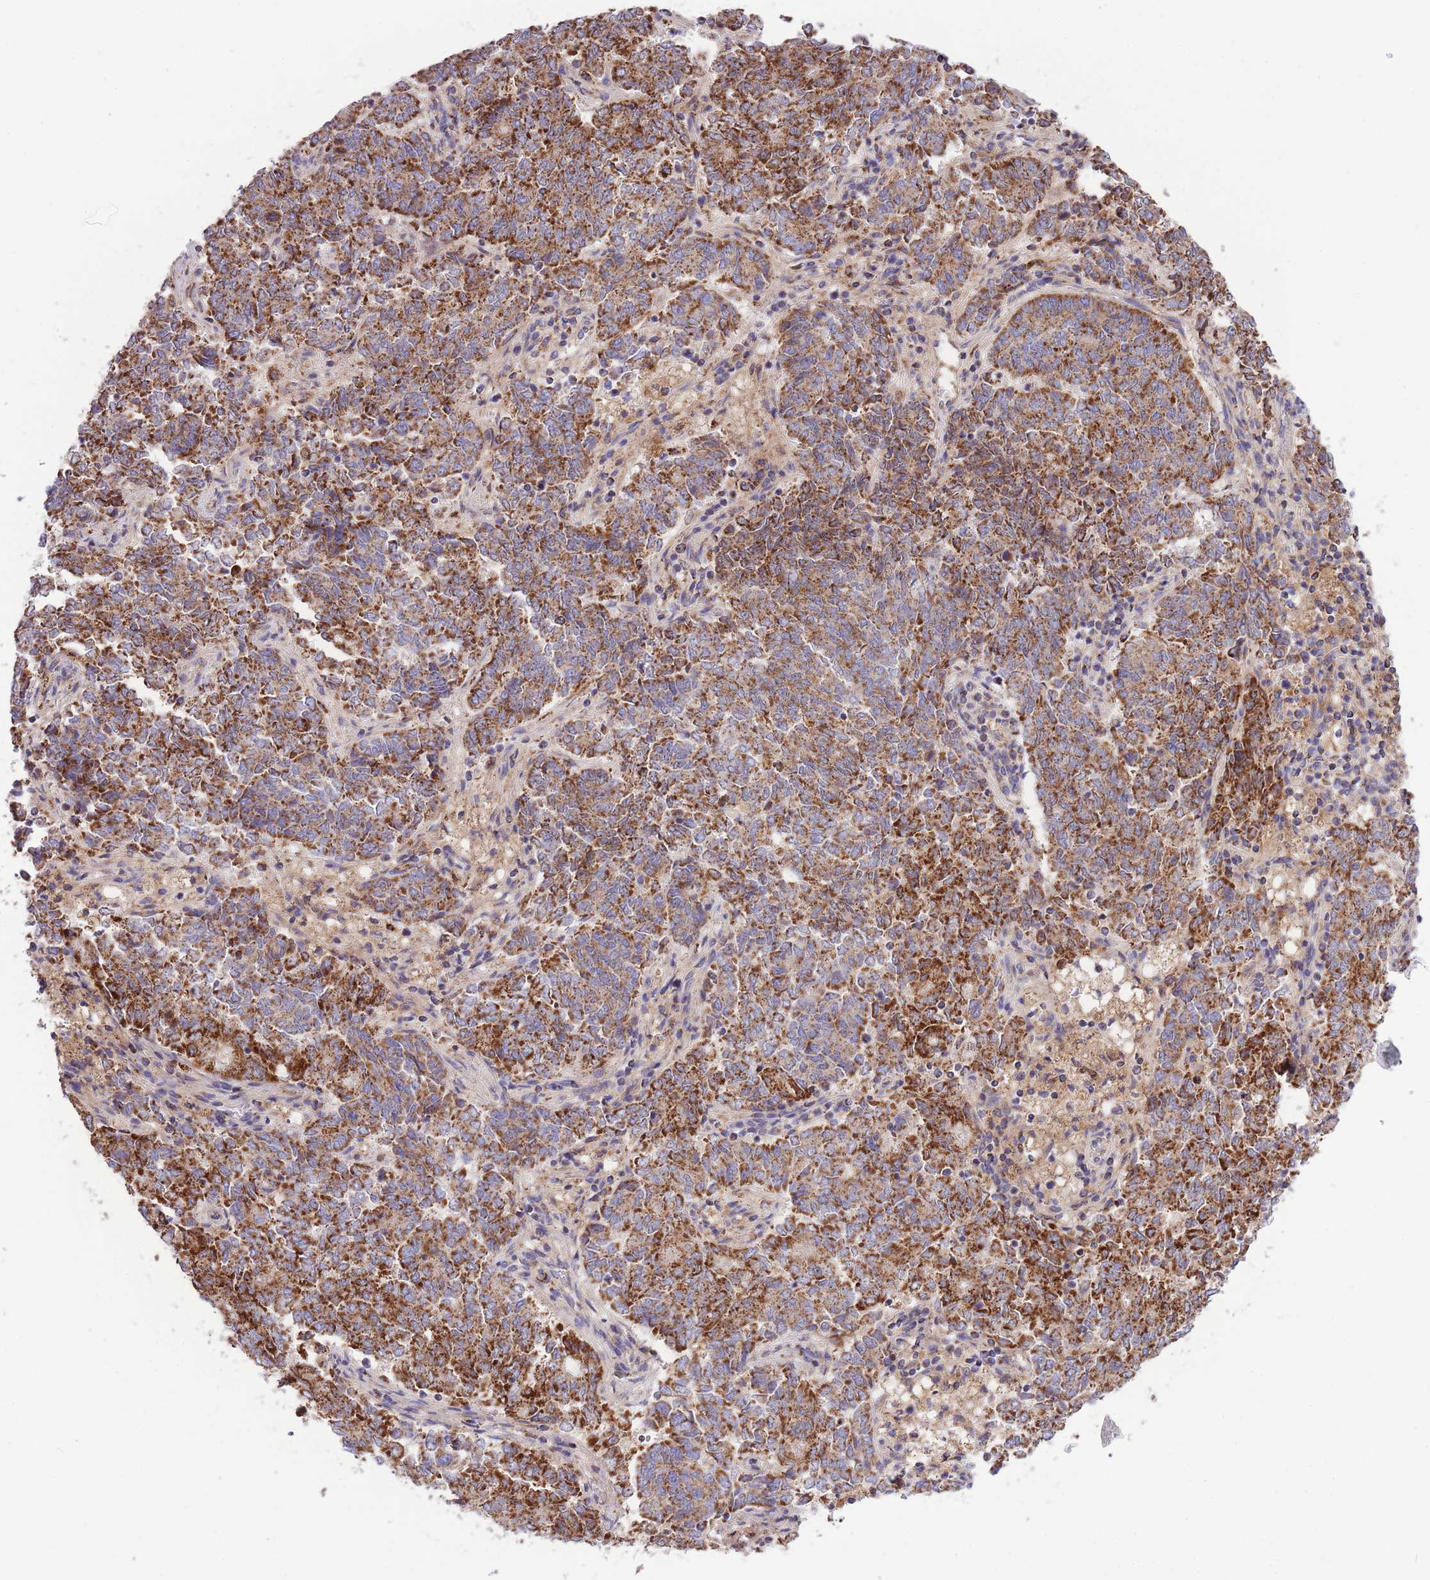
{"staining": {"intensity": "strong", "quantity": ">75%", "location": "cytoplasmic/membranous"}, "tissue": "endometrial cancer", "cell_type": "Tumor cells", "image_type": "cancer", "snomed": [{"axis": "morphology", "description": "Adenocarcinoma, NOS"}, {"axis": "topography", "description": "Endometrium"}], "caption": "Adenocarcinoma (endometrial) stained with IHC exhibits strong cytoplasmic/membranous staining in about >75% of tumor cells. (DAB (3,3'-diaminobenzidine) IHC with brightfield microscopy, high magnification).", "gene": "ST3GAL3", "patient": {"sex": "female", "age": 80}}